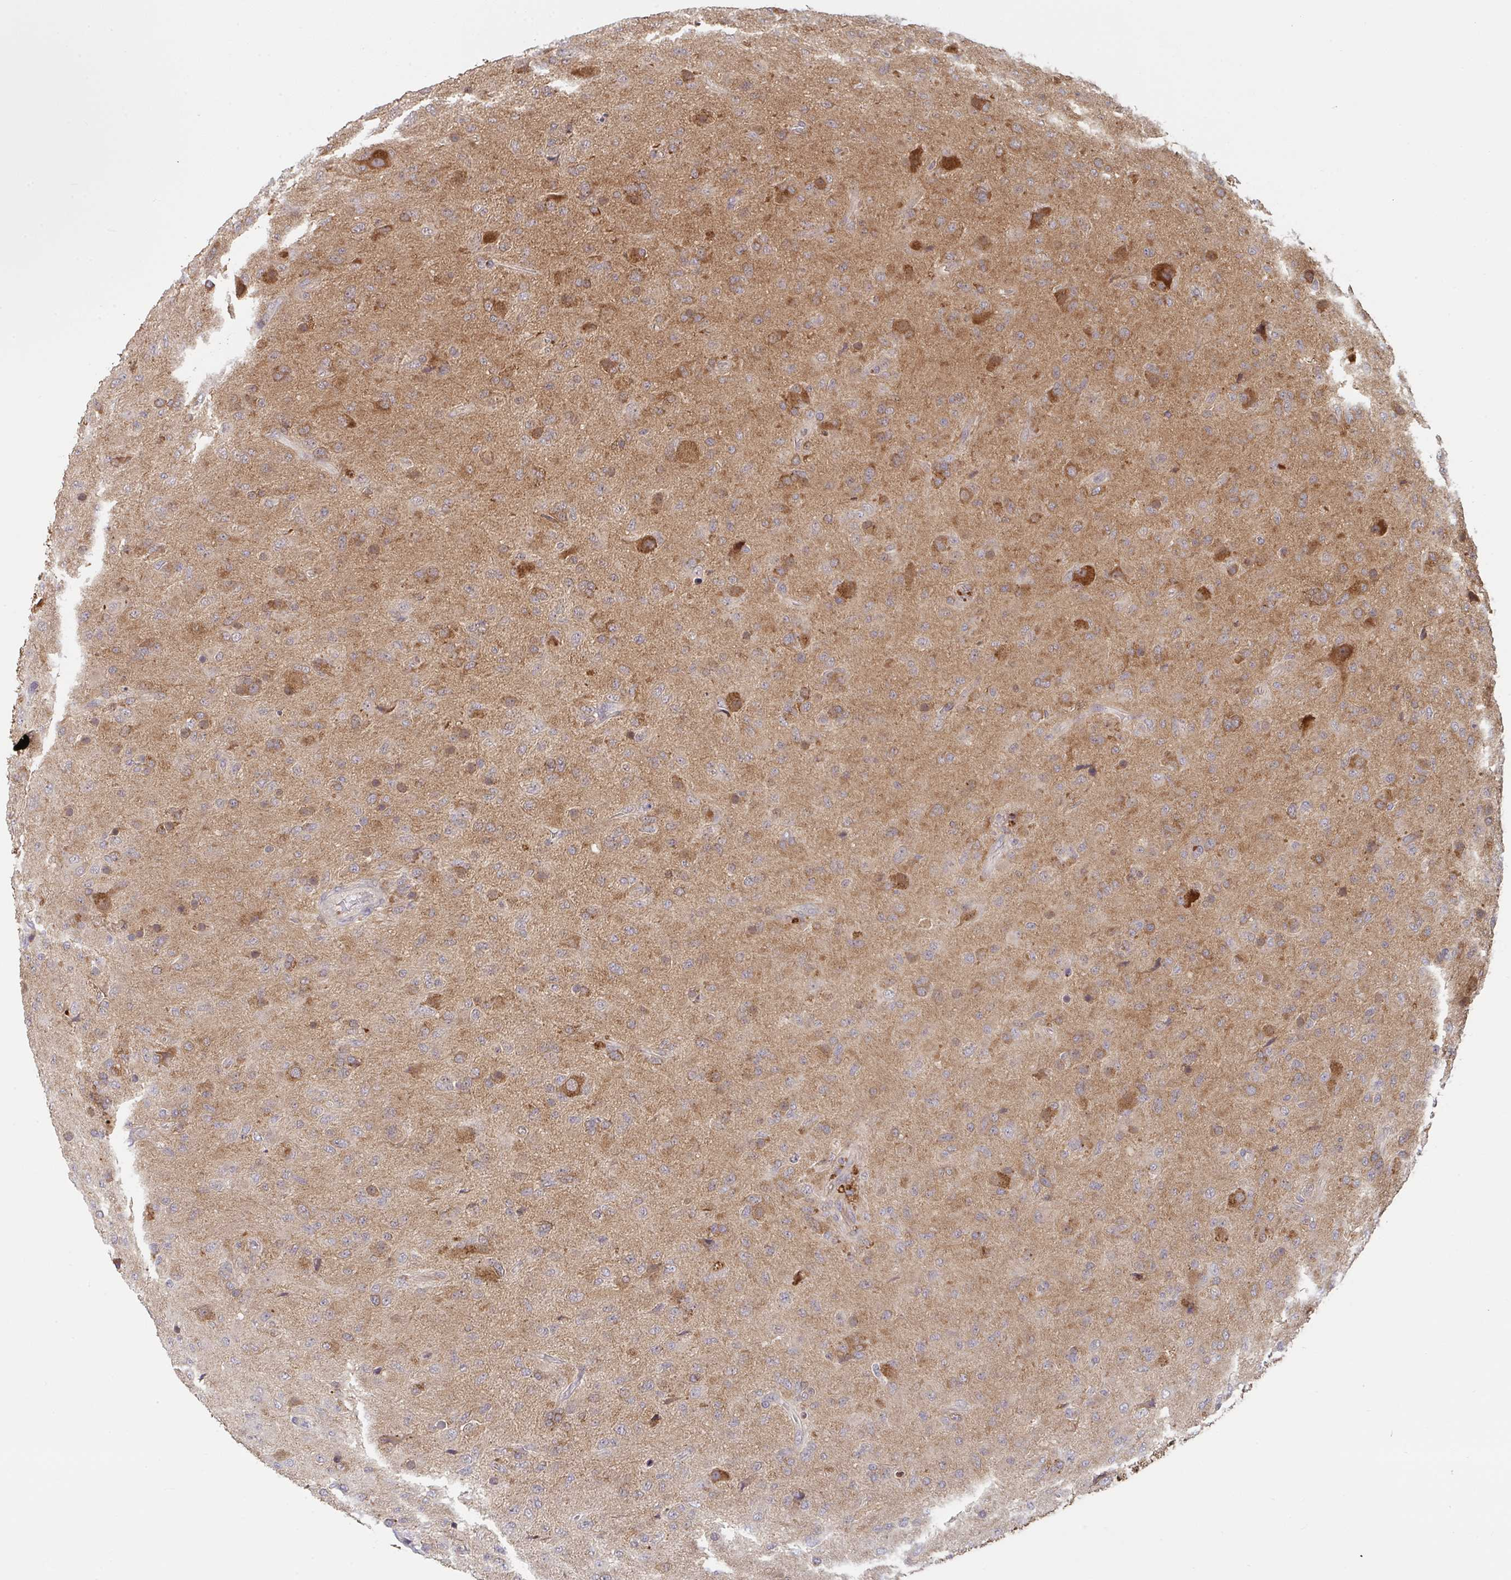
{"staining": {"intensity": "moderate", "quantity": ">75%", "location": "cytoplasmic/membranous"}, "tissue": "glioma", "cell_type": "Tumor cells", "image_type": "cancer", "snomed": [{"axis": "morphology", "description": "Glioma, malignant, Low grade"}, {"axis": "topography", "description": "Brain"}], "caption": "The image displays a brown stain indicating the presence of a protein in the cytoplasmic/membranous of tumor cells in glioma. The staining was performed using DAB (3,3'-diaminobenzidine) to visualize the protein expression in brown, while the nuclei were stained in blue with hematoxylin (Magnification: 20x).", "gene": "DCST1", "patient": {"sex": "male", "age": 65}}